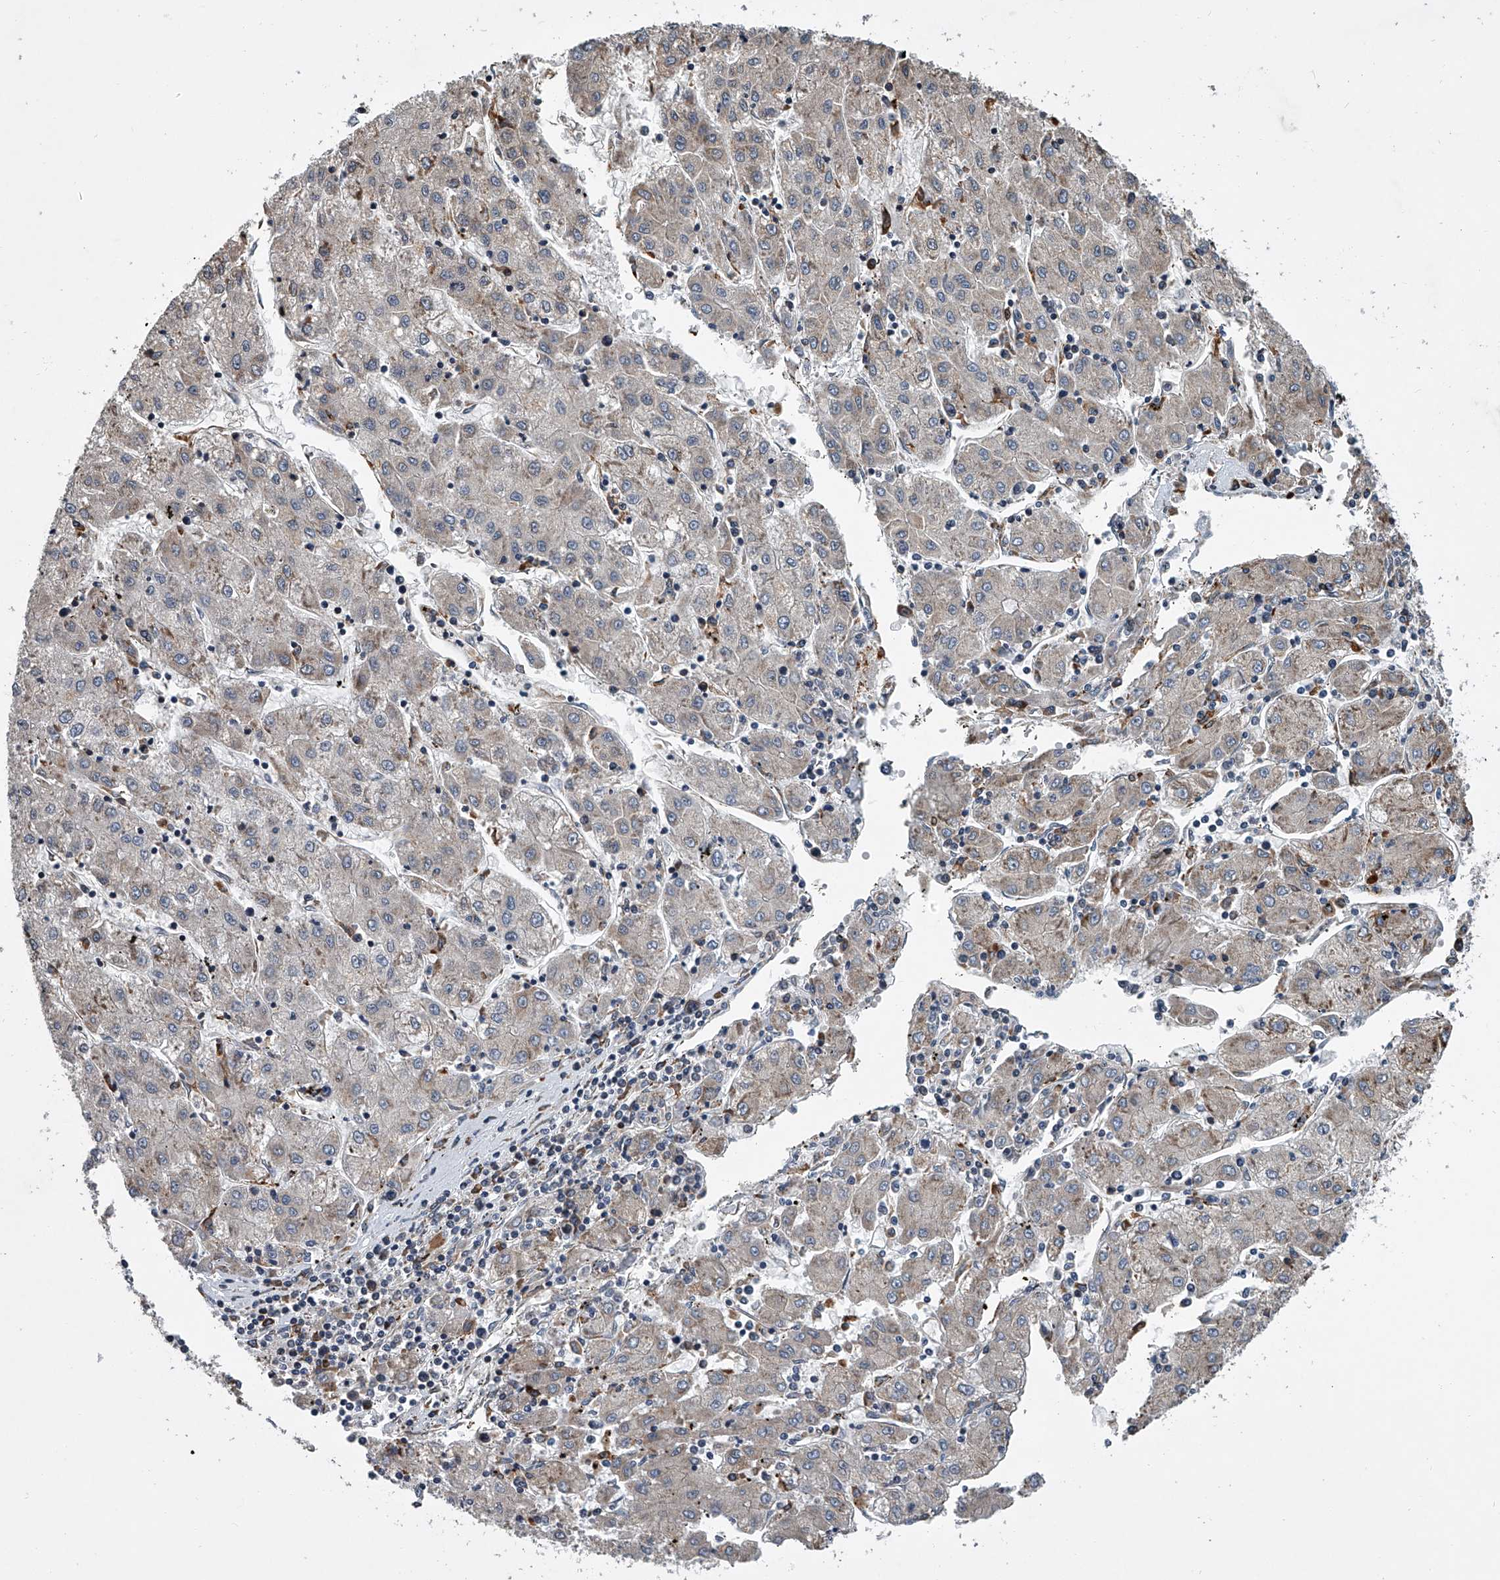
{"staining": {"intensity": "moderate", "quantity": "<25%", "location": "cytoplasmic/membranous"}, "tissue": "liver cancer", "cell_type": "Tumor cells", "image_type": "cancer", "snomed": [{"axis": "morphology", "description": "Carcinoma, Hepatocellular, NOS"}, {"axis": "topography", "description": "Liver"}], "caption": "Tumor cells reveal low levels of moderate cytoplasmic/membranous expression in approximately <25% of cells in human hepatocellular carcinoma (liver). The staining was performed using DAB to visualize the protein expression in brown, while the nuclei were stained in blue with hematoxylin (Magnification: 20x).", "gene": "TMEM63C", "patient": {"sex": "male", "age": 72}}